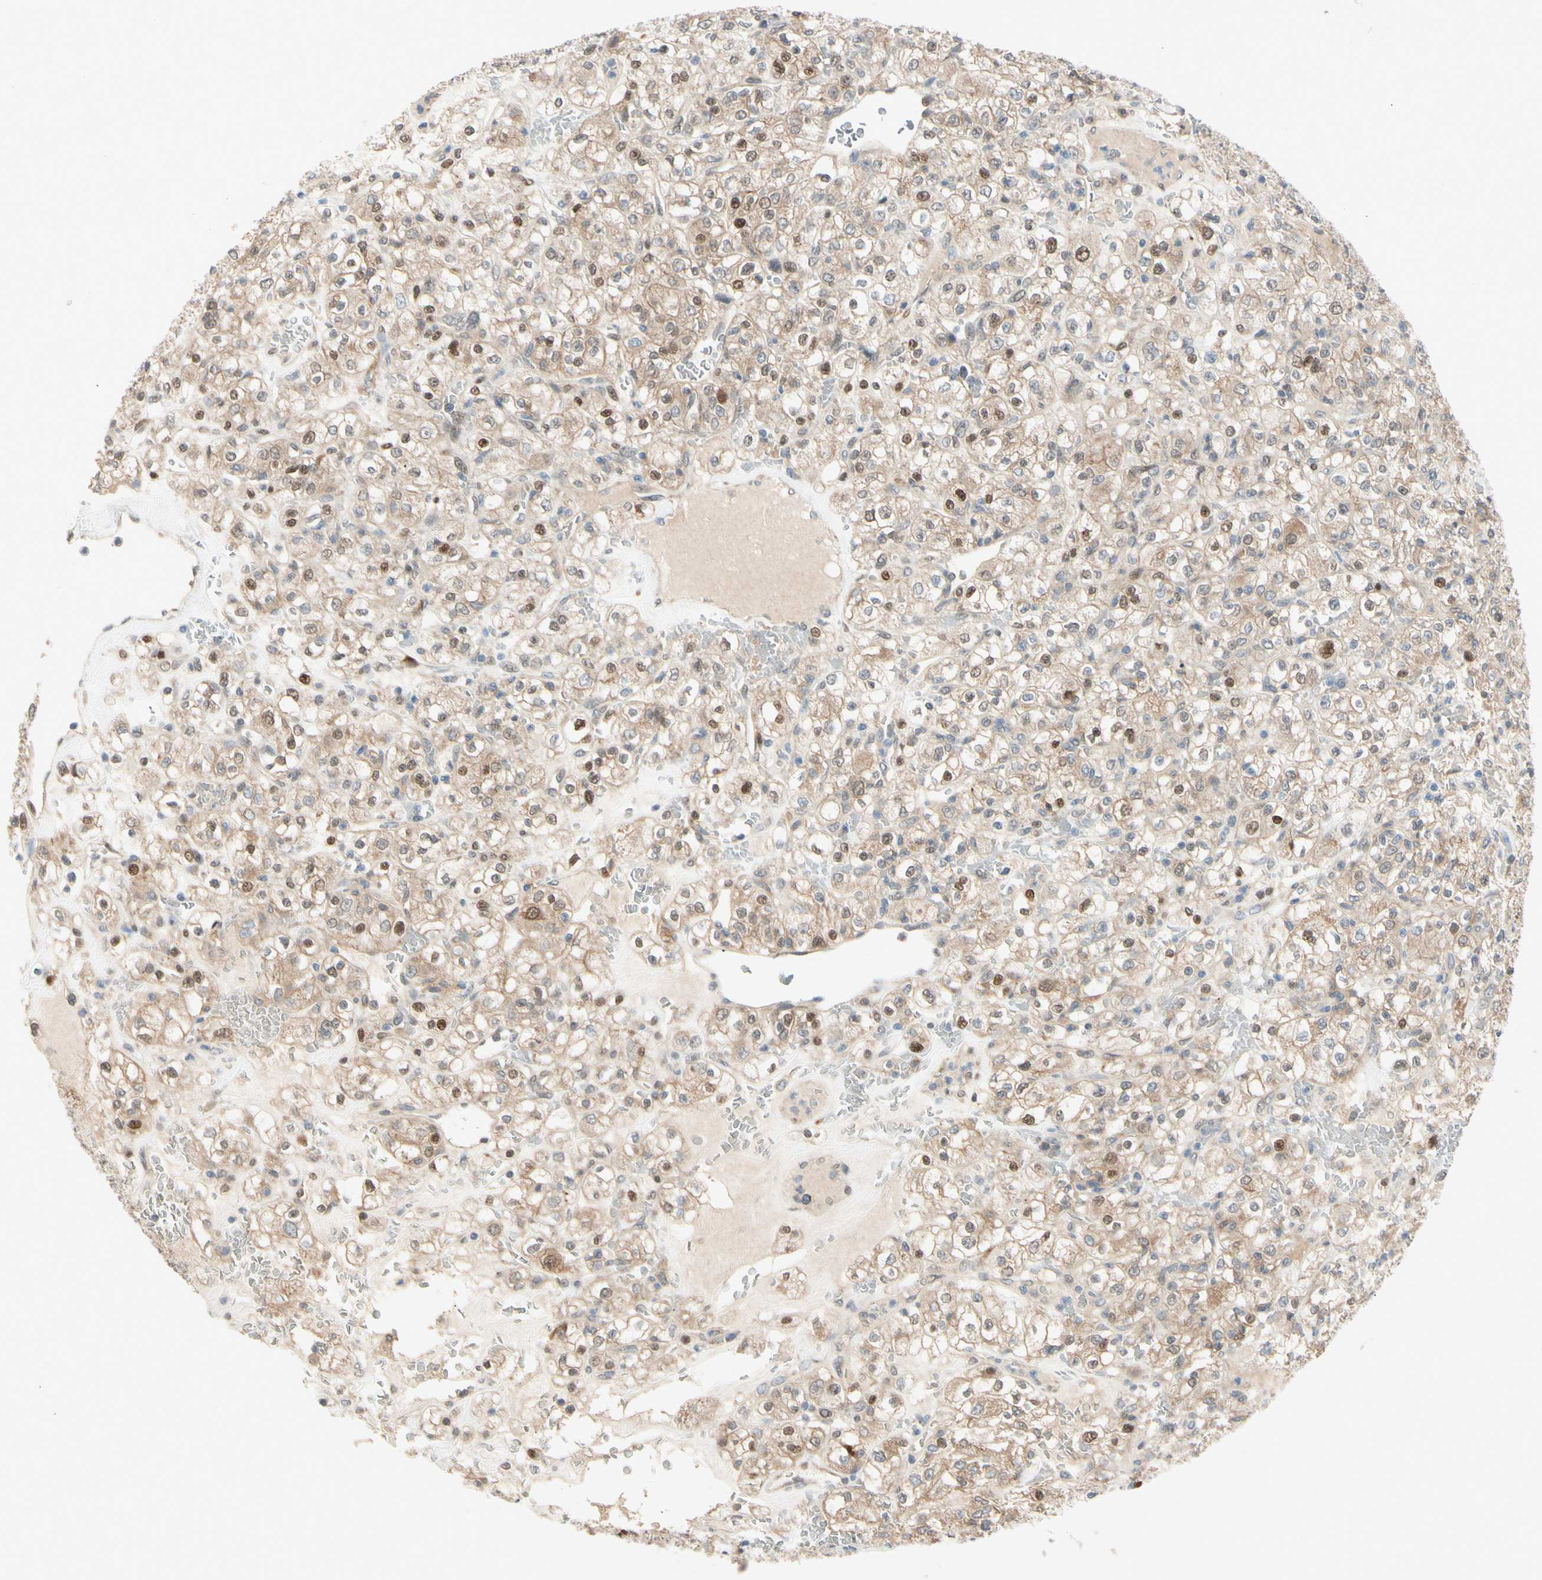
{"staining": {"intensity": "moderate", "quantity": ">75%", "location": "cytoplasmic/membranous,nuclear"}, "tissue": "renal cancer", "cell_type": "Tumor cells", "image_type": "cancer", "snomed": [{"axis": "morphology", "description": "Normal tissue, NOS"}, {"axis": "morphology", "description": "Adenocarcinoma, NOS"}, {"axis": "topography", "description": "Kidney"}], "caption": "Renal cancer was stained to show a protein in brown. There is medium levels of moderate cytoplasmic/membranous and nuclear expression in approximately >75% of tumor cells. The staining was performed using DAB to visualize the protein expression in brown, while the nuclei were stained in blue with hematoxylin (Magnification: 20x).", "gene": "PTTG1", "patient": {"sex": "female", "age": 72}}